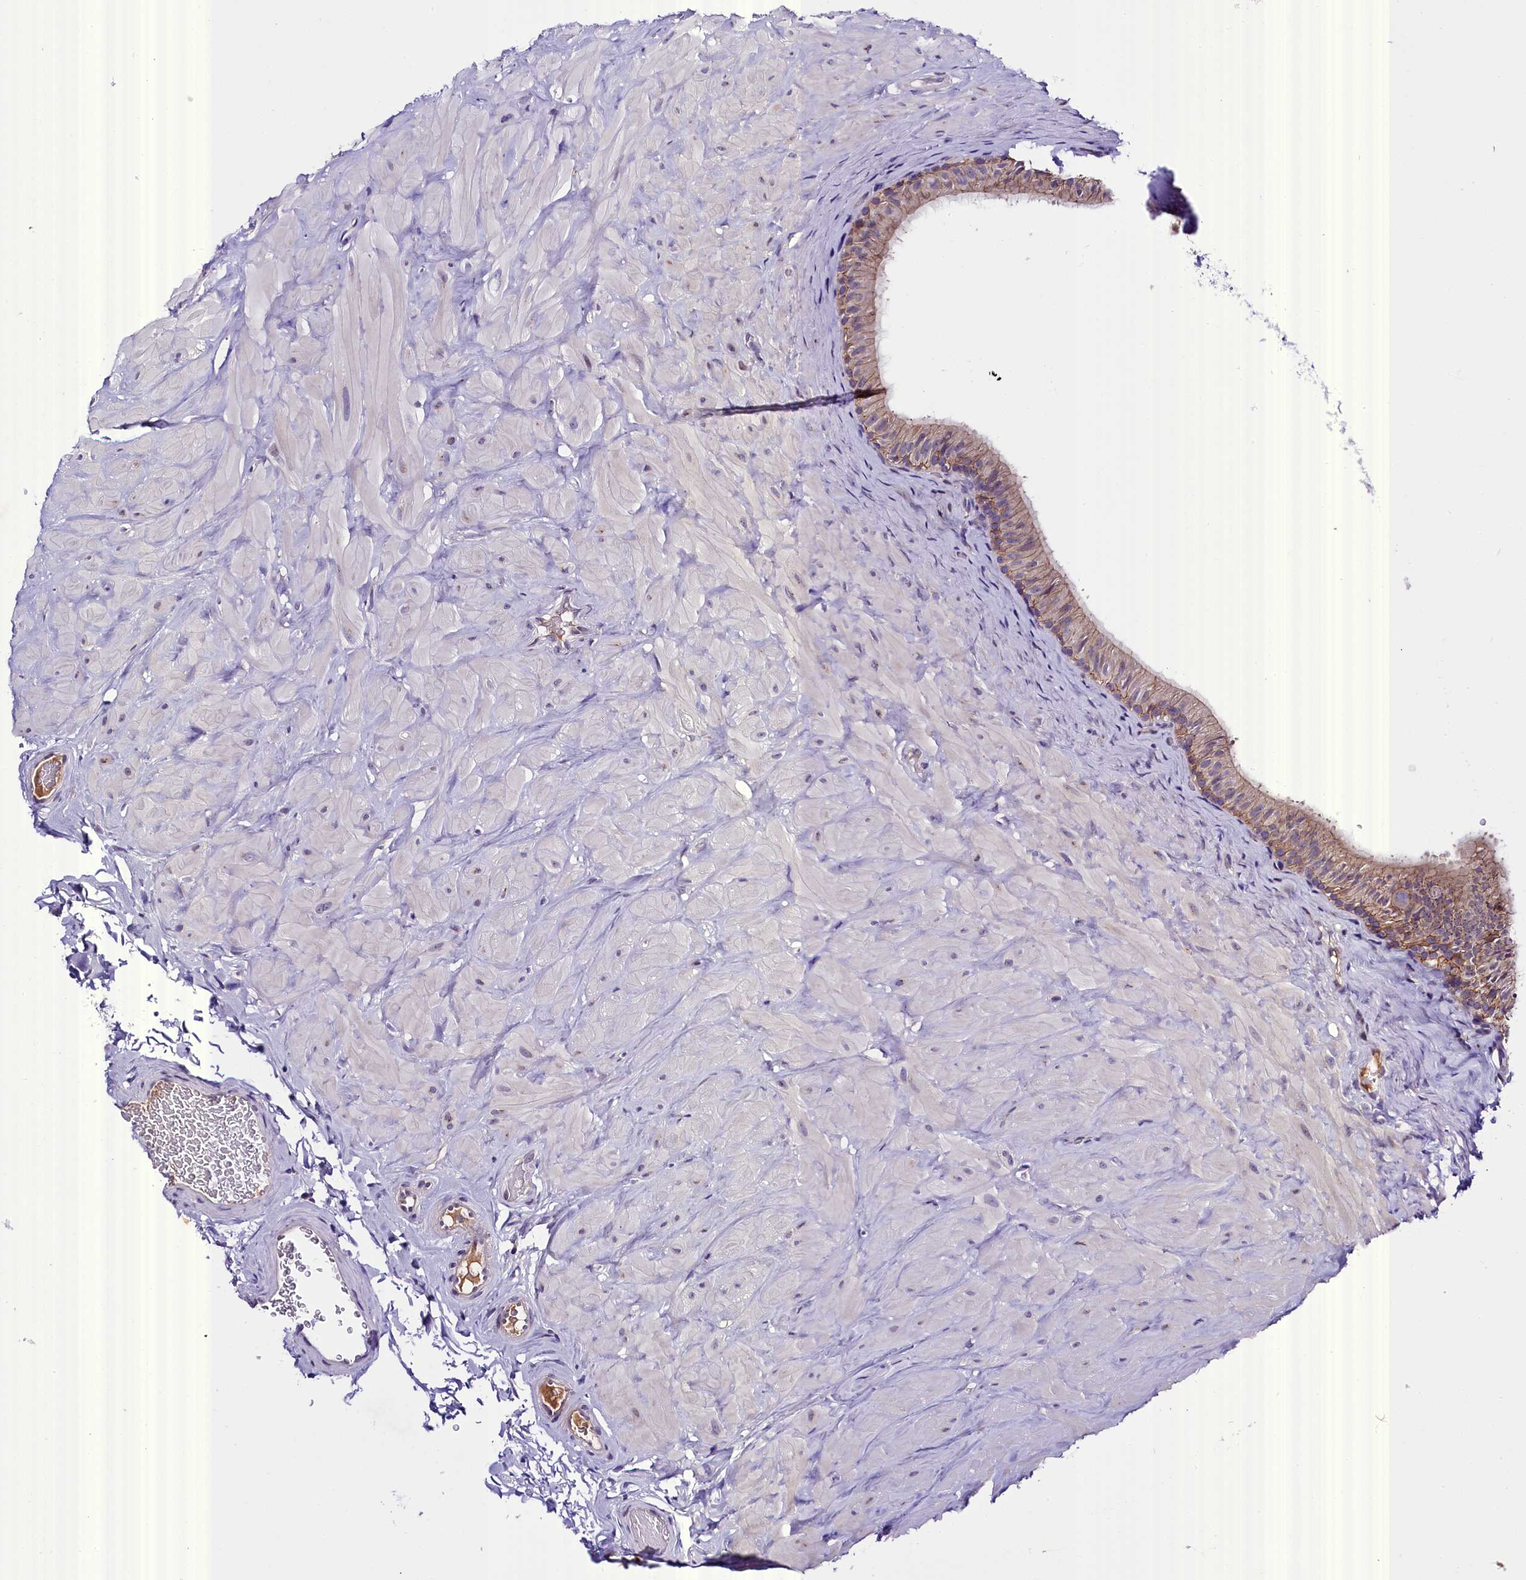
{"staining": {"intensity": "weak", "quantity": "25%-75%", "location": "cytoplasmic/membranous"}, "tissue": "epididymis", "cell_type": "Glandular cells", "image_type": "normal", "snomed": [{"axis": "morphology", "description": "Normal tissue, NOS"}, {"axis": "topography", "description": "Soft tissue"}, {"axis": "topography", "description": "Vascular tissue"}, {"axis": "topography", "description": "Epididymis"}], "caption": "Immunohistochemical staining of benign epididymis shows weak cytoplasmic/membranous protein expression in approximately 25%-75% of glandular cells.", "gene": "ENKD1", "patient": {"sex": "male", "age": 49}}